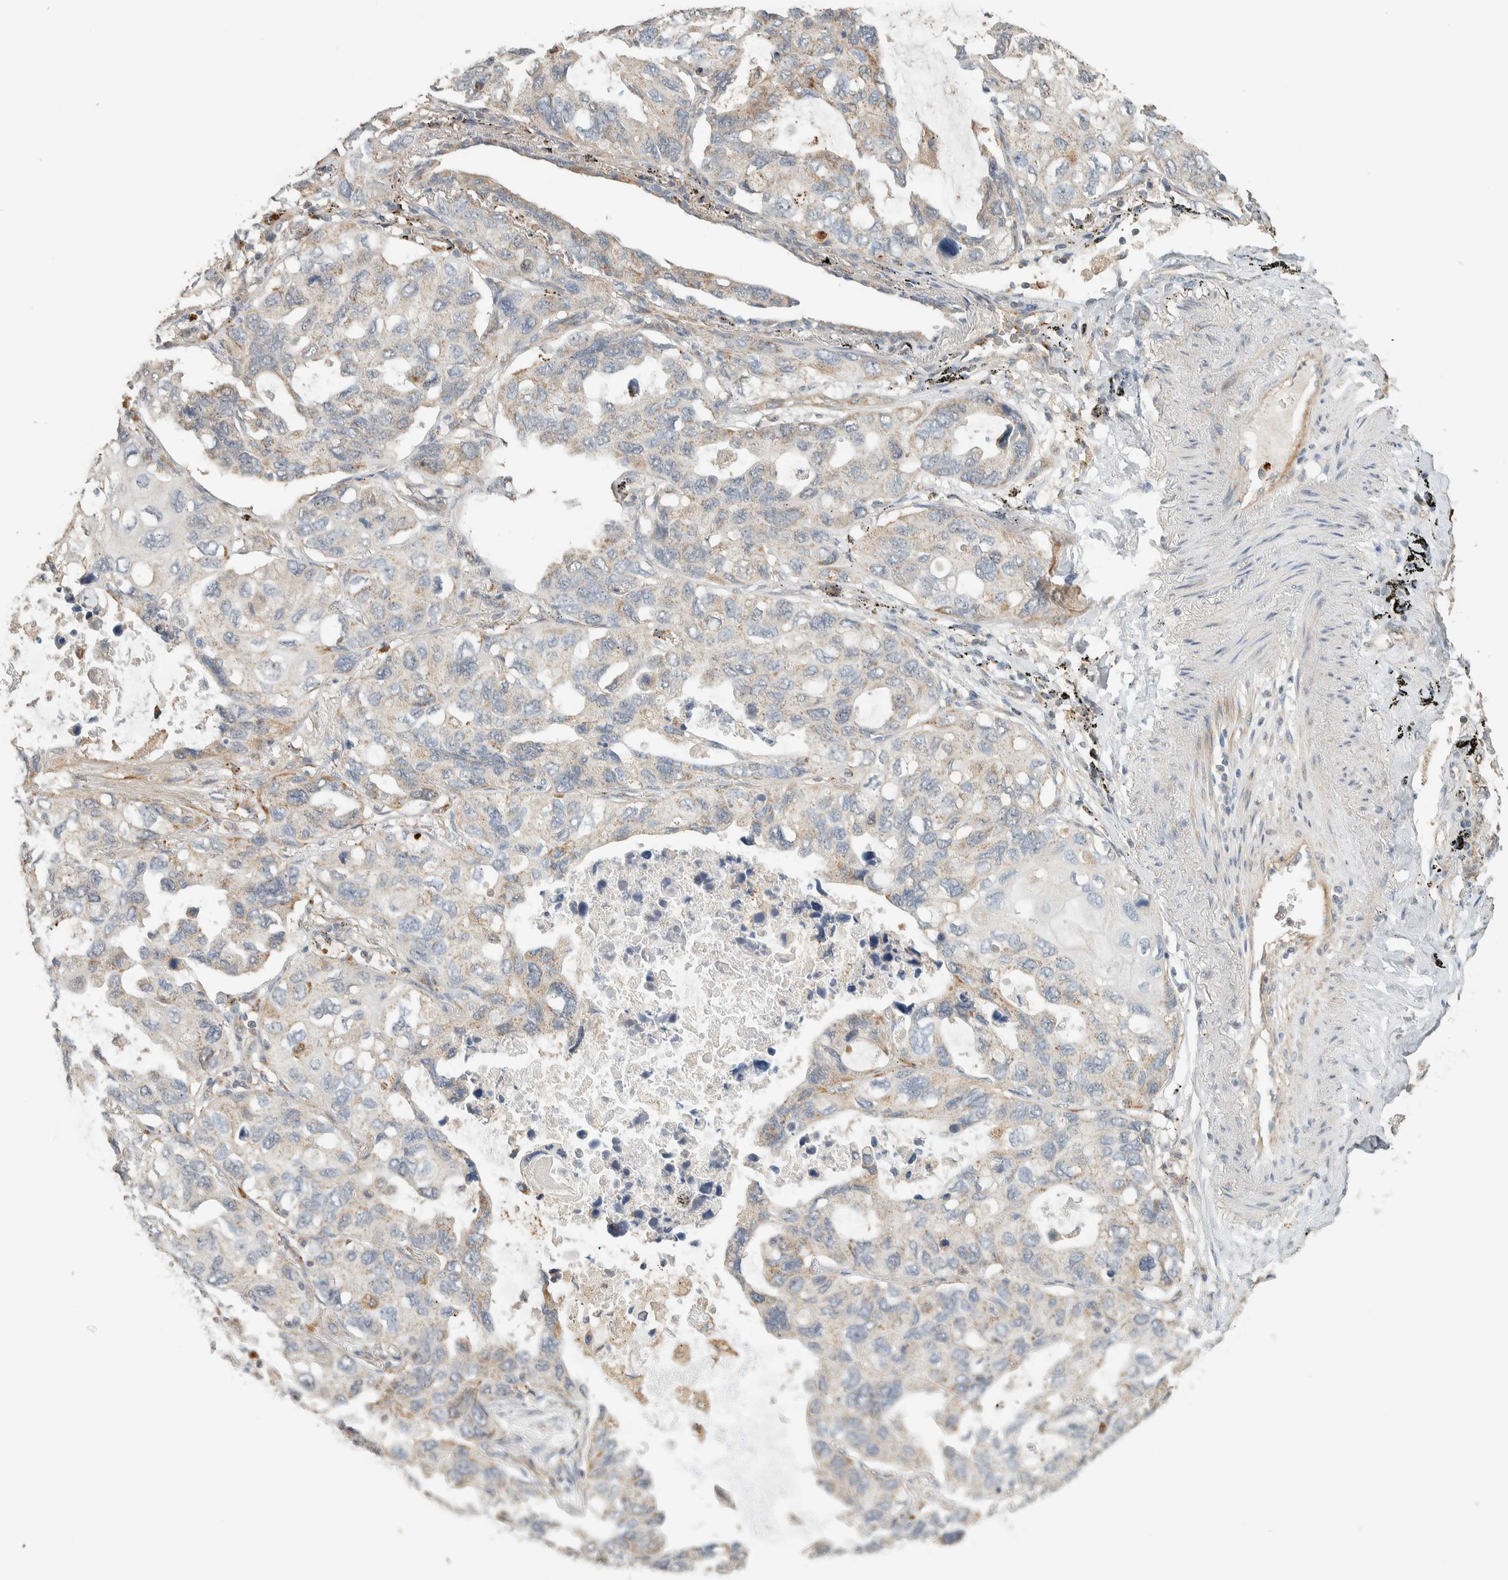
{"staining": {"intensity": "weak", "quantity": "<25%", "location": "cytoplasmic/membranous"}, "tissue": "lung cancer", "cell_type": "Tumor cells", "image_type": "cancer", "snomed": [{"axis": "morphology", "description": "Squamous cell carcinoma, NOS"}, {"axis": "topography", "description": "Lung"}], "caption": "Immunohistochemical staining of squamous cell carcinoma (lung) displays no significant expression in tumor cells.", "gene": "PDE7B", "patient": {"sex": "female", "age": 73}}